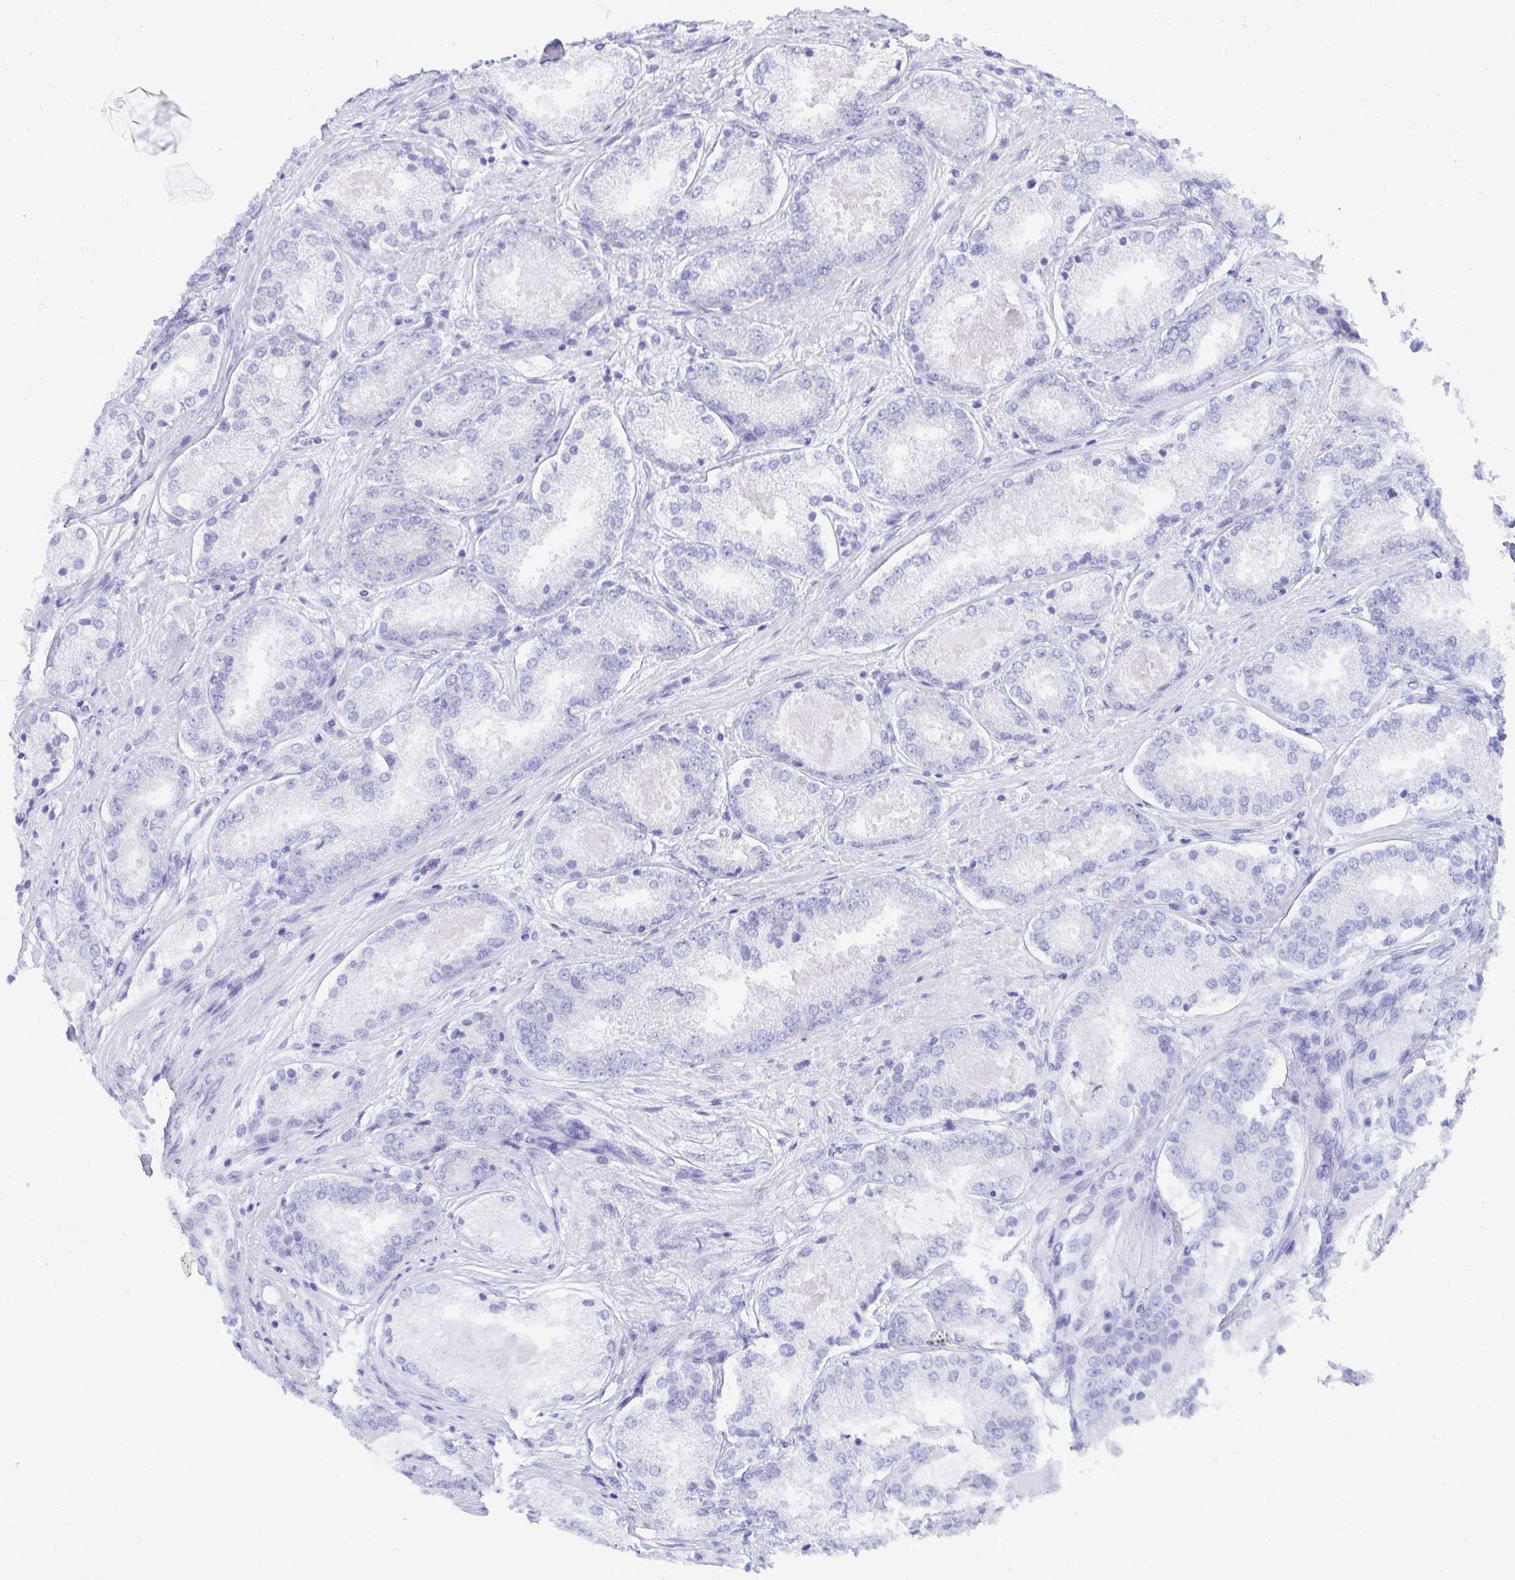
{"staining": {"intensity": "negative", "quantity": "none", "location": "none"}, "tissue": "prostate cancer", "cell_type": "Tumor cells", "image_type": "cancer", "snomed": [{"axis": "morphology", "description": "Adenocarcinoma, Low grade"}, {"axis": "topography", "description": "Prostate"}], "caption": "Prostate cancer (low-grade adenocarcinoma) stained for a protein using immunohistochemistry displays no positivity tumor cells.", "gene": "PC", "patient": {"sex": "male", "age": 68}}